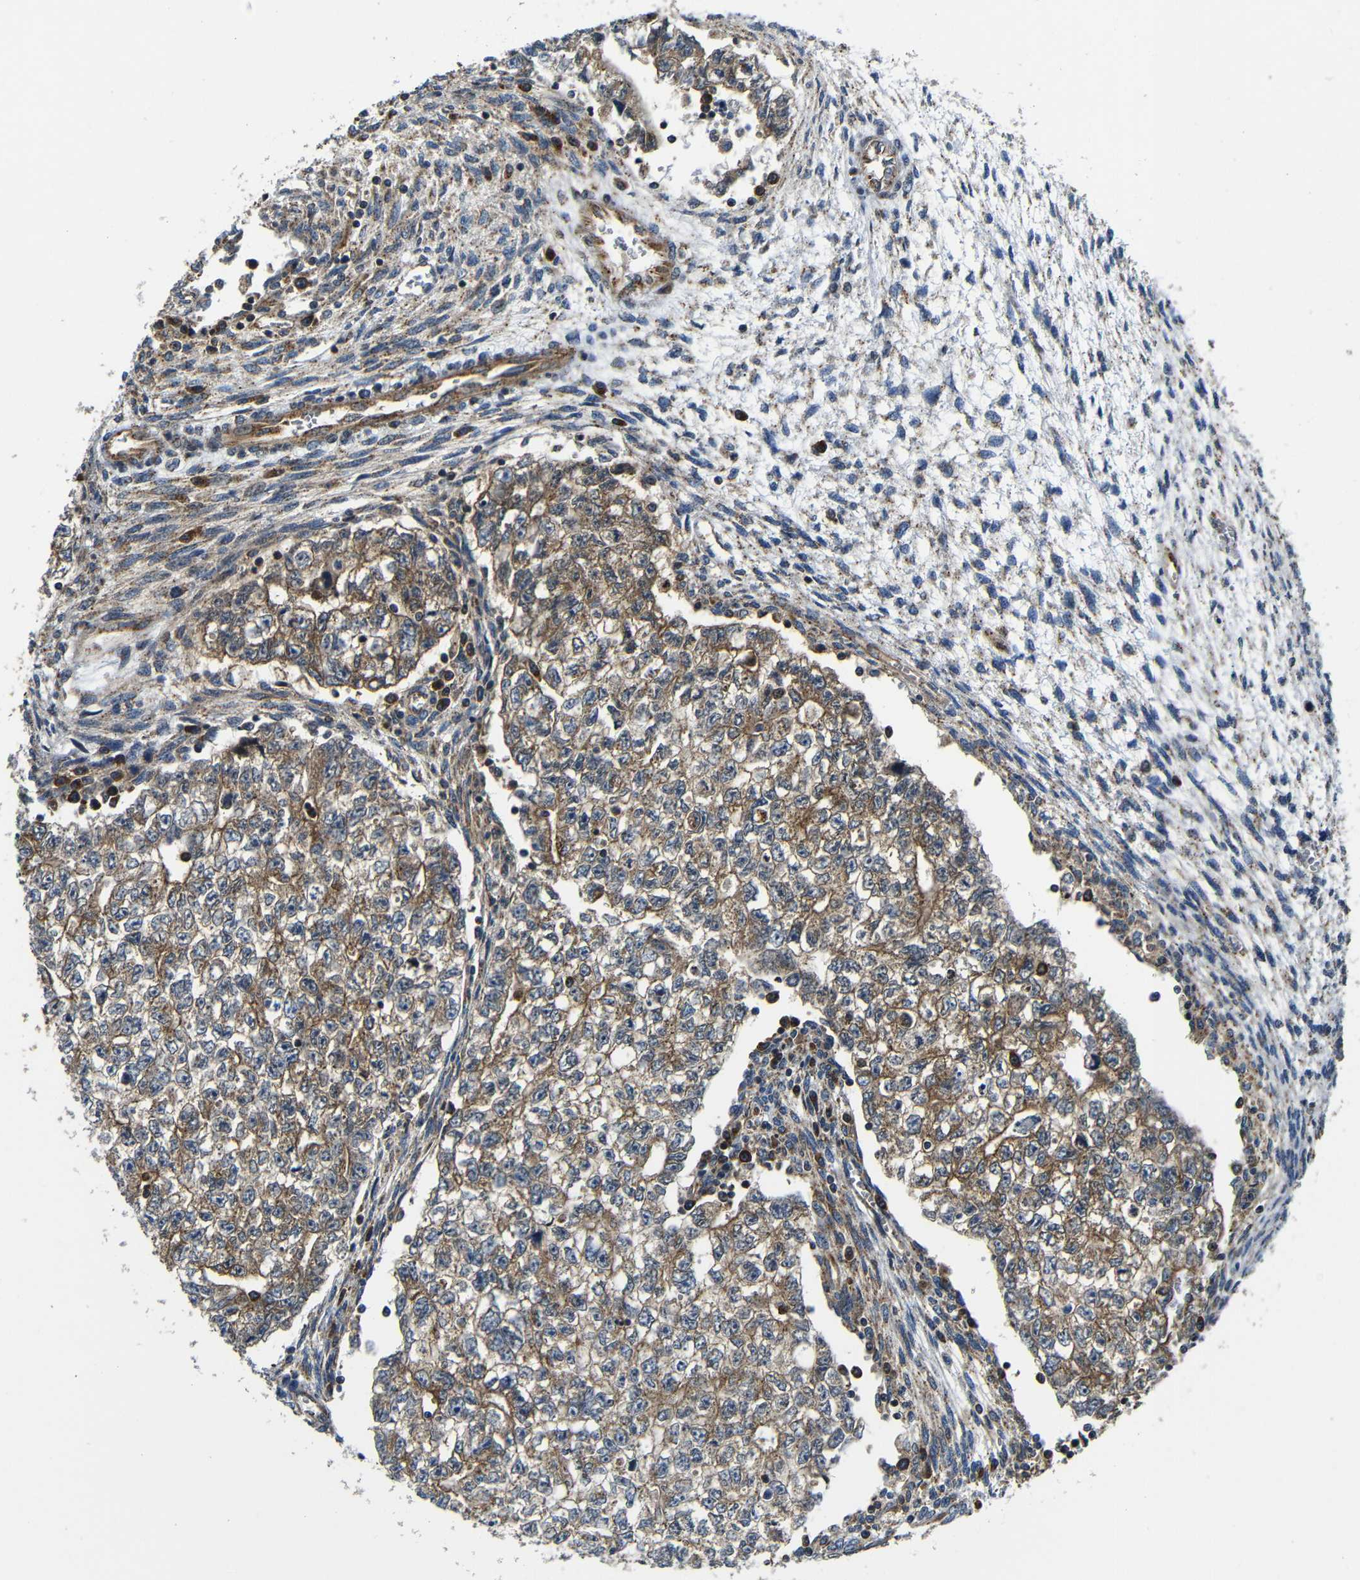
{"staining": {"intensity": "moderate", "quantity": ">75%", "location": "cytoplasmic/membranous"}, "tissue": "testis cancer", "cell_type": "Tumor cells", "image_type": "cancer", "snomed": [{"axis": "morphology", "description": "Seminoma, NOS"}, {"axis": "morphology", "description": "Carcinoma, Embryonal, NOS"}, {"axis": "topography", "description": "Testis"}], "caption": "Moderate cytoplasmic/membranous protein staining is appreciated in approximately >75% of tumor cells in embryonal carcinoma (testis).", "gene": "ABCE1", "patient": {"sex": "male", "age": 38}}